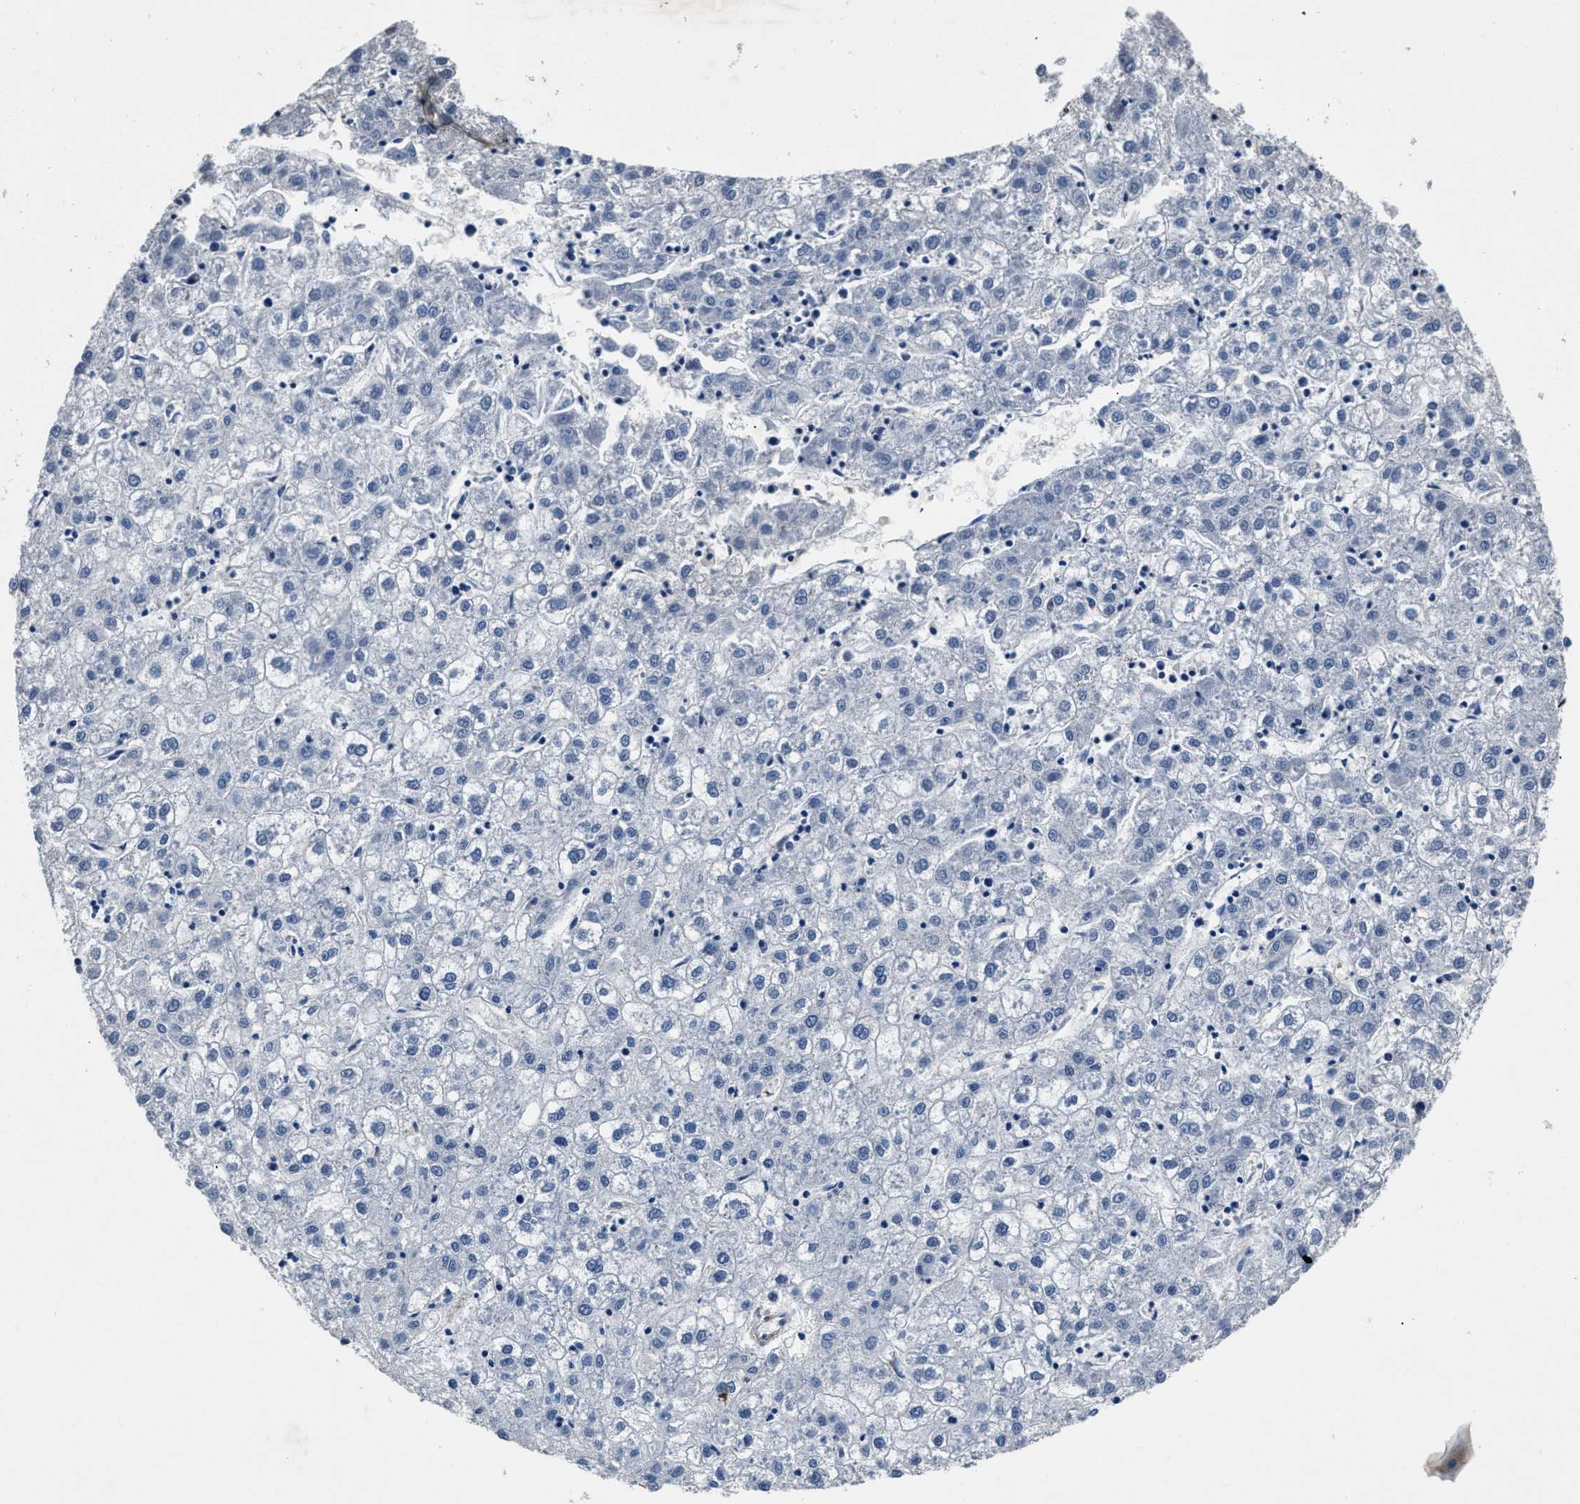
{"staining": {"intensity": "negative", "quantity": "none", "location": "none"}, "tissue": "liver cancer", "cell_type": "Tumor cells", "image_type": "cancer", "snomed": [{"axis": "morphology", "description": "Carcinoma, Hepatocellular, NOS"}, {"axis": "topography", "description": "Liver"}], "caption": "Immunohistochemistry of liver cancer demonstrates no staining in tumor cells.", "gene": "LANCL2", "patient": {"sex": "male", "age": 72}}